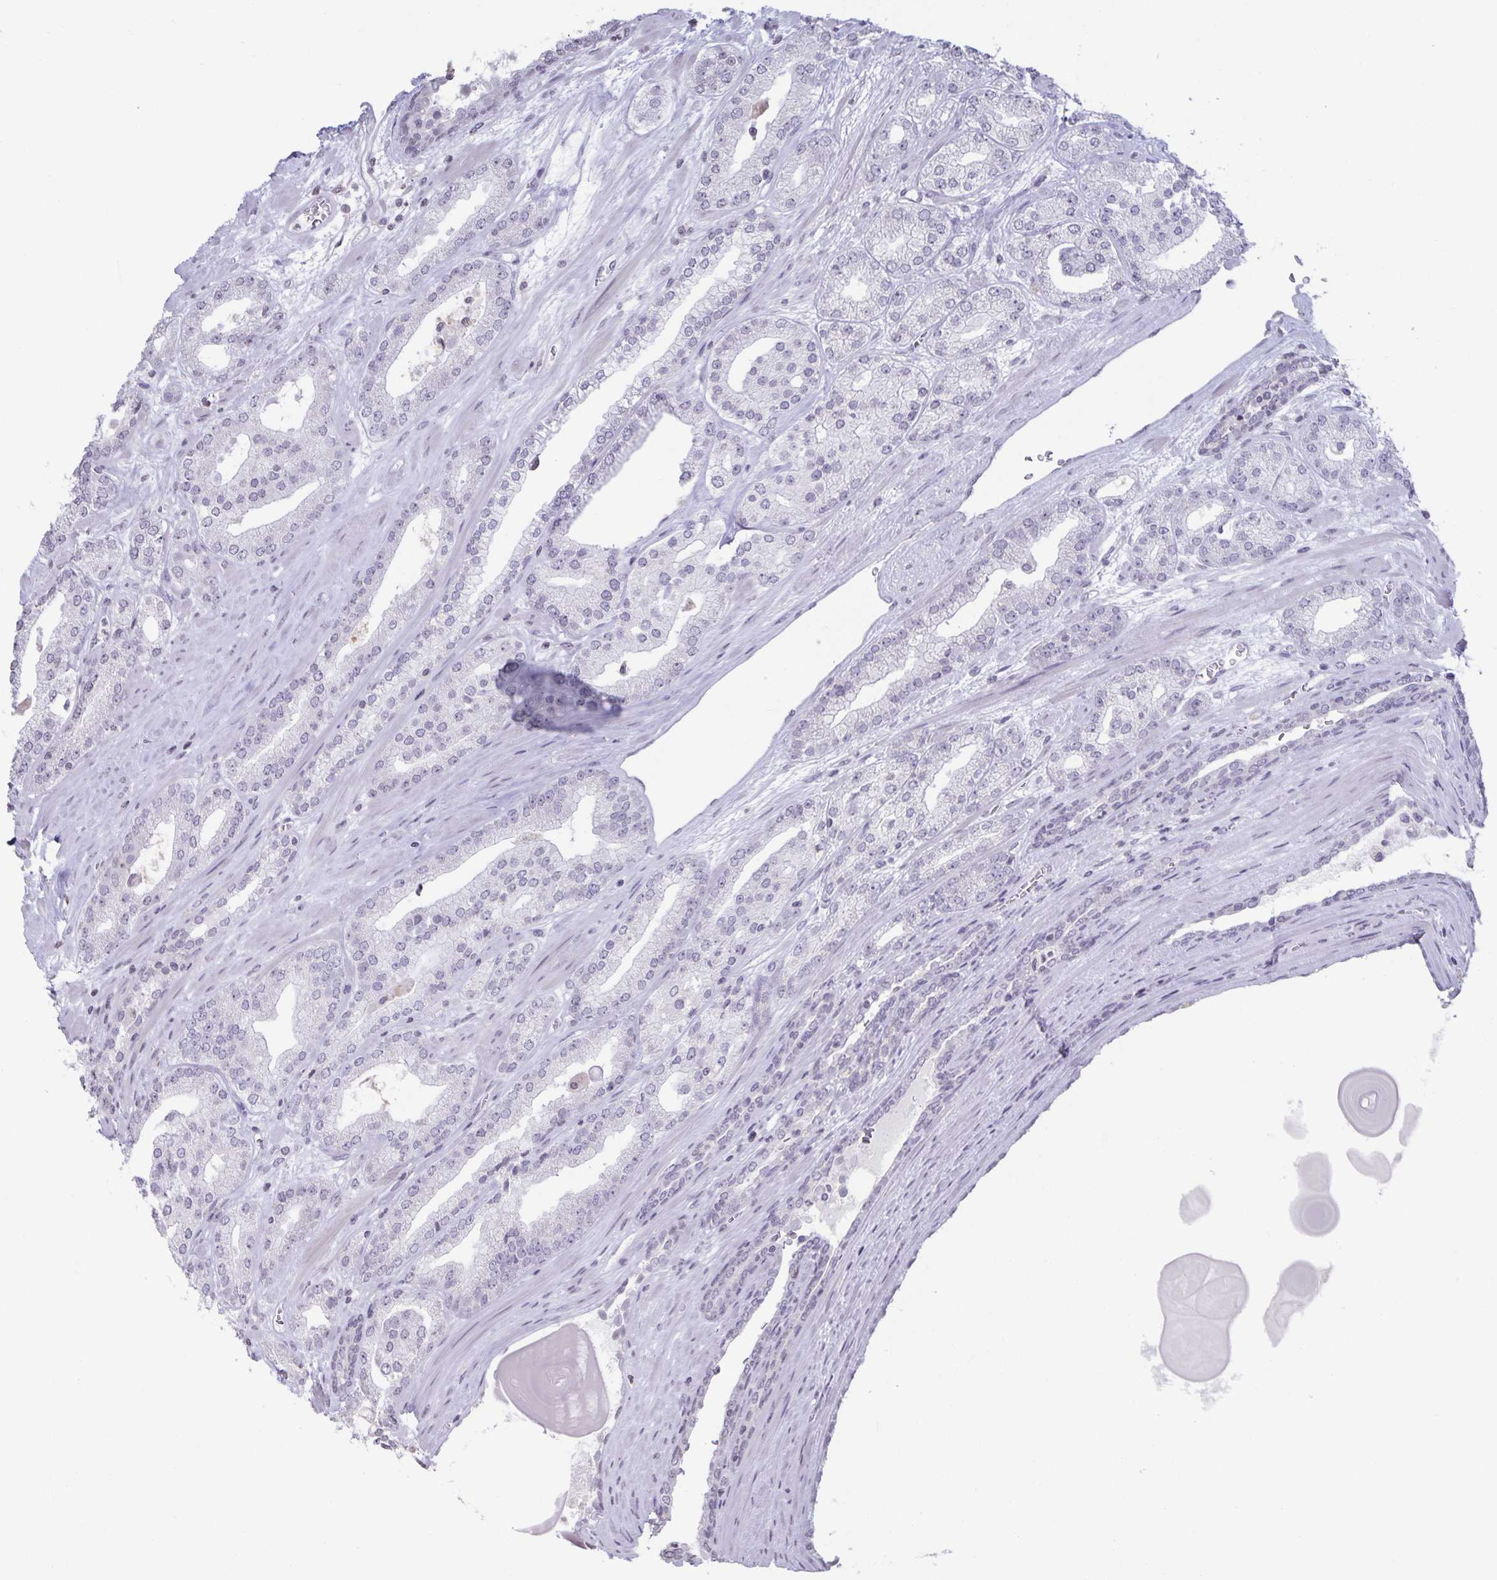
{"staining": {"intensity": "negative", "quantity": "none", "location": "none"}, "tissue": "prostate cancer", "cell_type": "Tumor cells", "image_type": "cancer", "snomed": [{"axis": "morphology", "description": "Adenocarcinoma, High grade"}, {"axis": "topography", "description": "Prostate"}], "caption": "An immunohistochemistry (IHC) histopathology image of prostate cancer (adenocarcinoma (high-grade)) is shown. There is no staining in tumor cells of prostate cancer (adenocarcinoma (high-grade)). (Brightfield microscopy of DAB (3,3'-diaminobenzidine) IHC at high magnification).", "gene": "AQP4", "patient": {"sex": "male", "age": 64}}